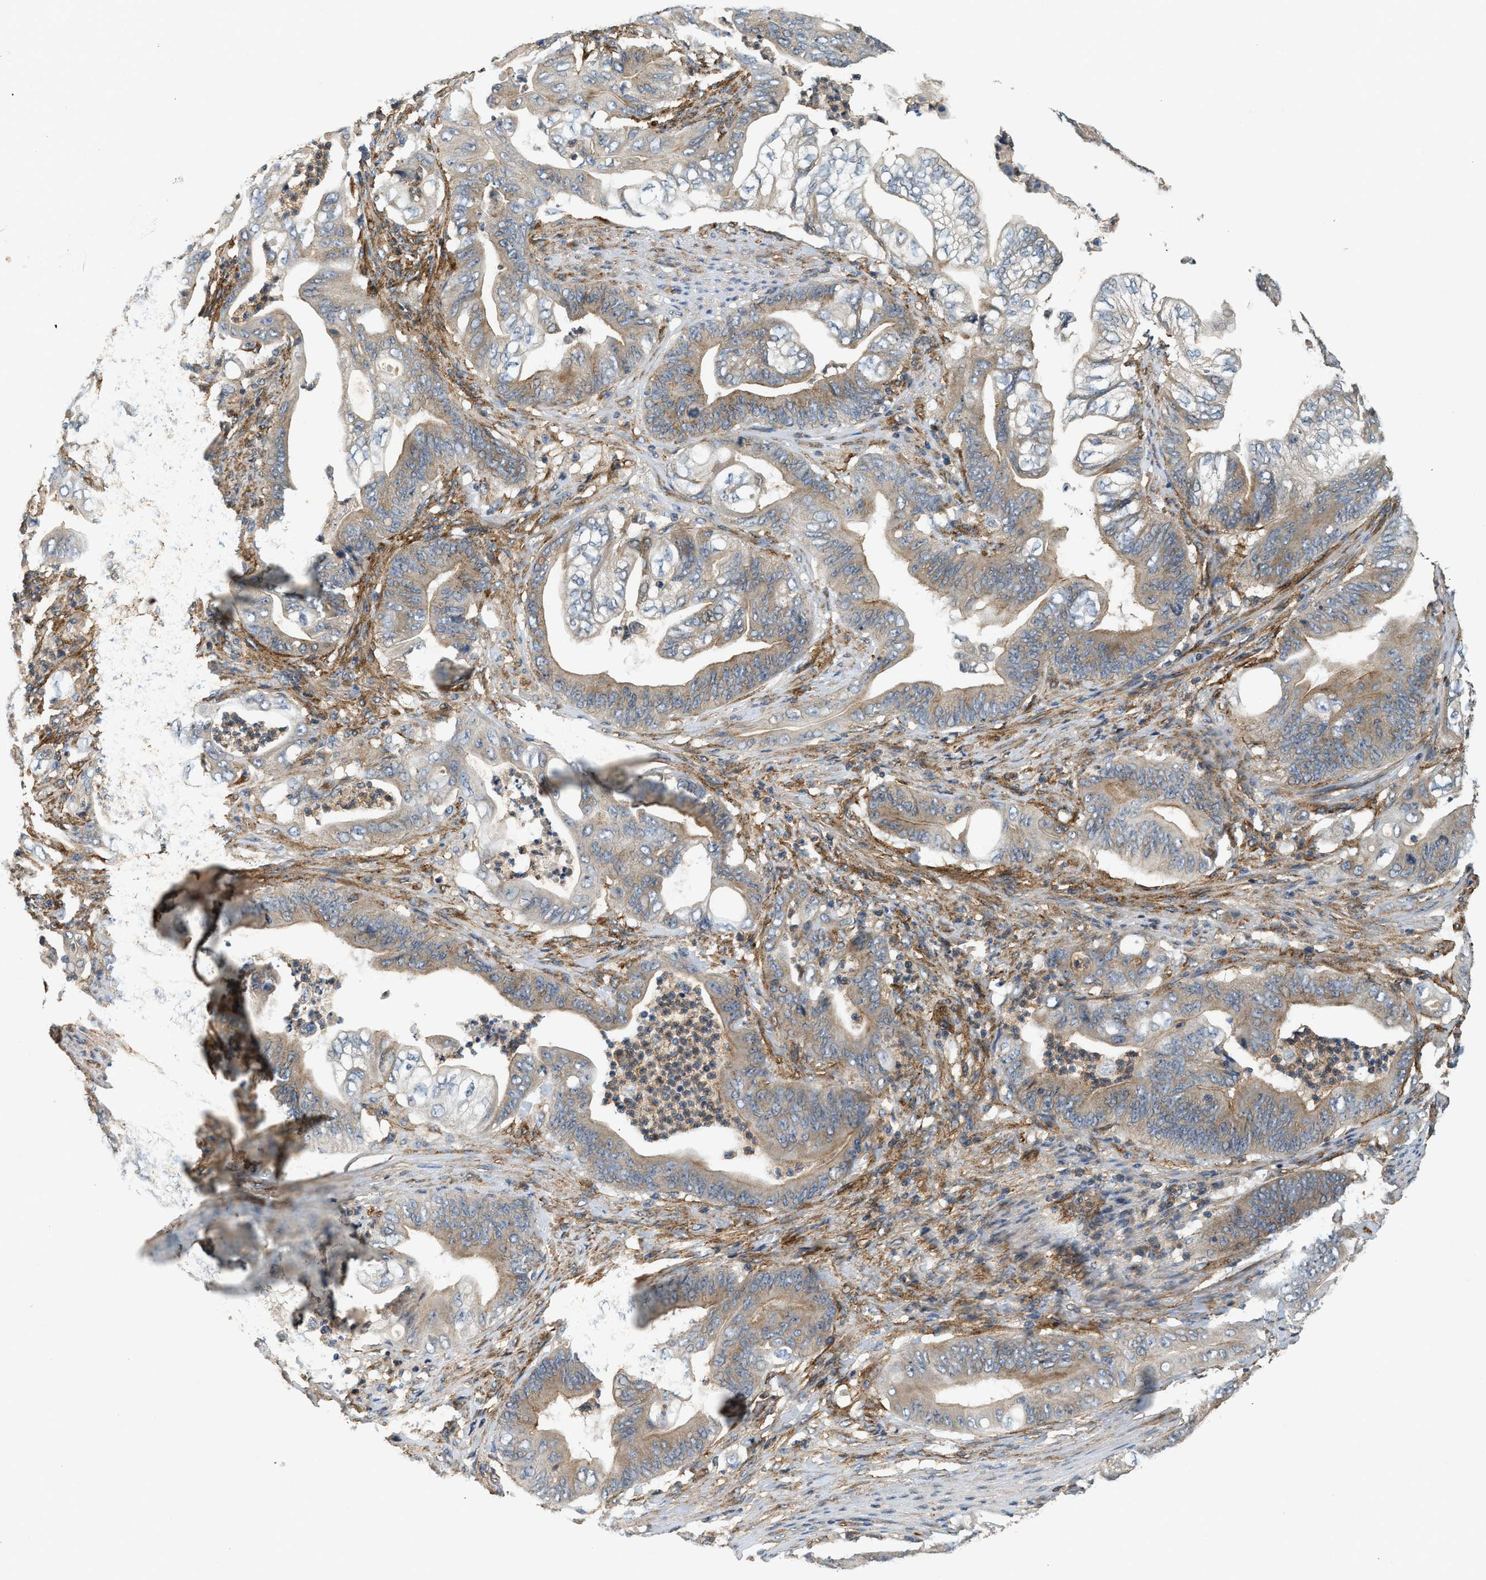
{"staining": {"intensity": "weak", "quantity": ">75%", "location": "cytoplasmic/membranous"}, "tissue": "stomach cancer", "cell_type": "Tumor cells", "image_type": "cancer", "snomed": [{"axis": "morphology", "description": "Adenocarcinoma, NOS"}, {"axis": "topography", "description": "Stomach"}], "caption": "Stomach cancer (adenocarcinoma) stained for a protein (brown) demonstrates weak cytoplasmic/membranous positive positivity in about >75% of tumor cells.", "gene": "HIP1", "patient": {"sex": "female", "age": 73}}